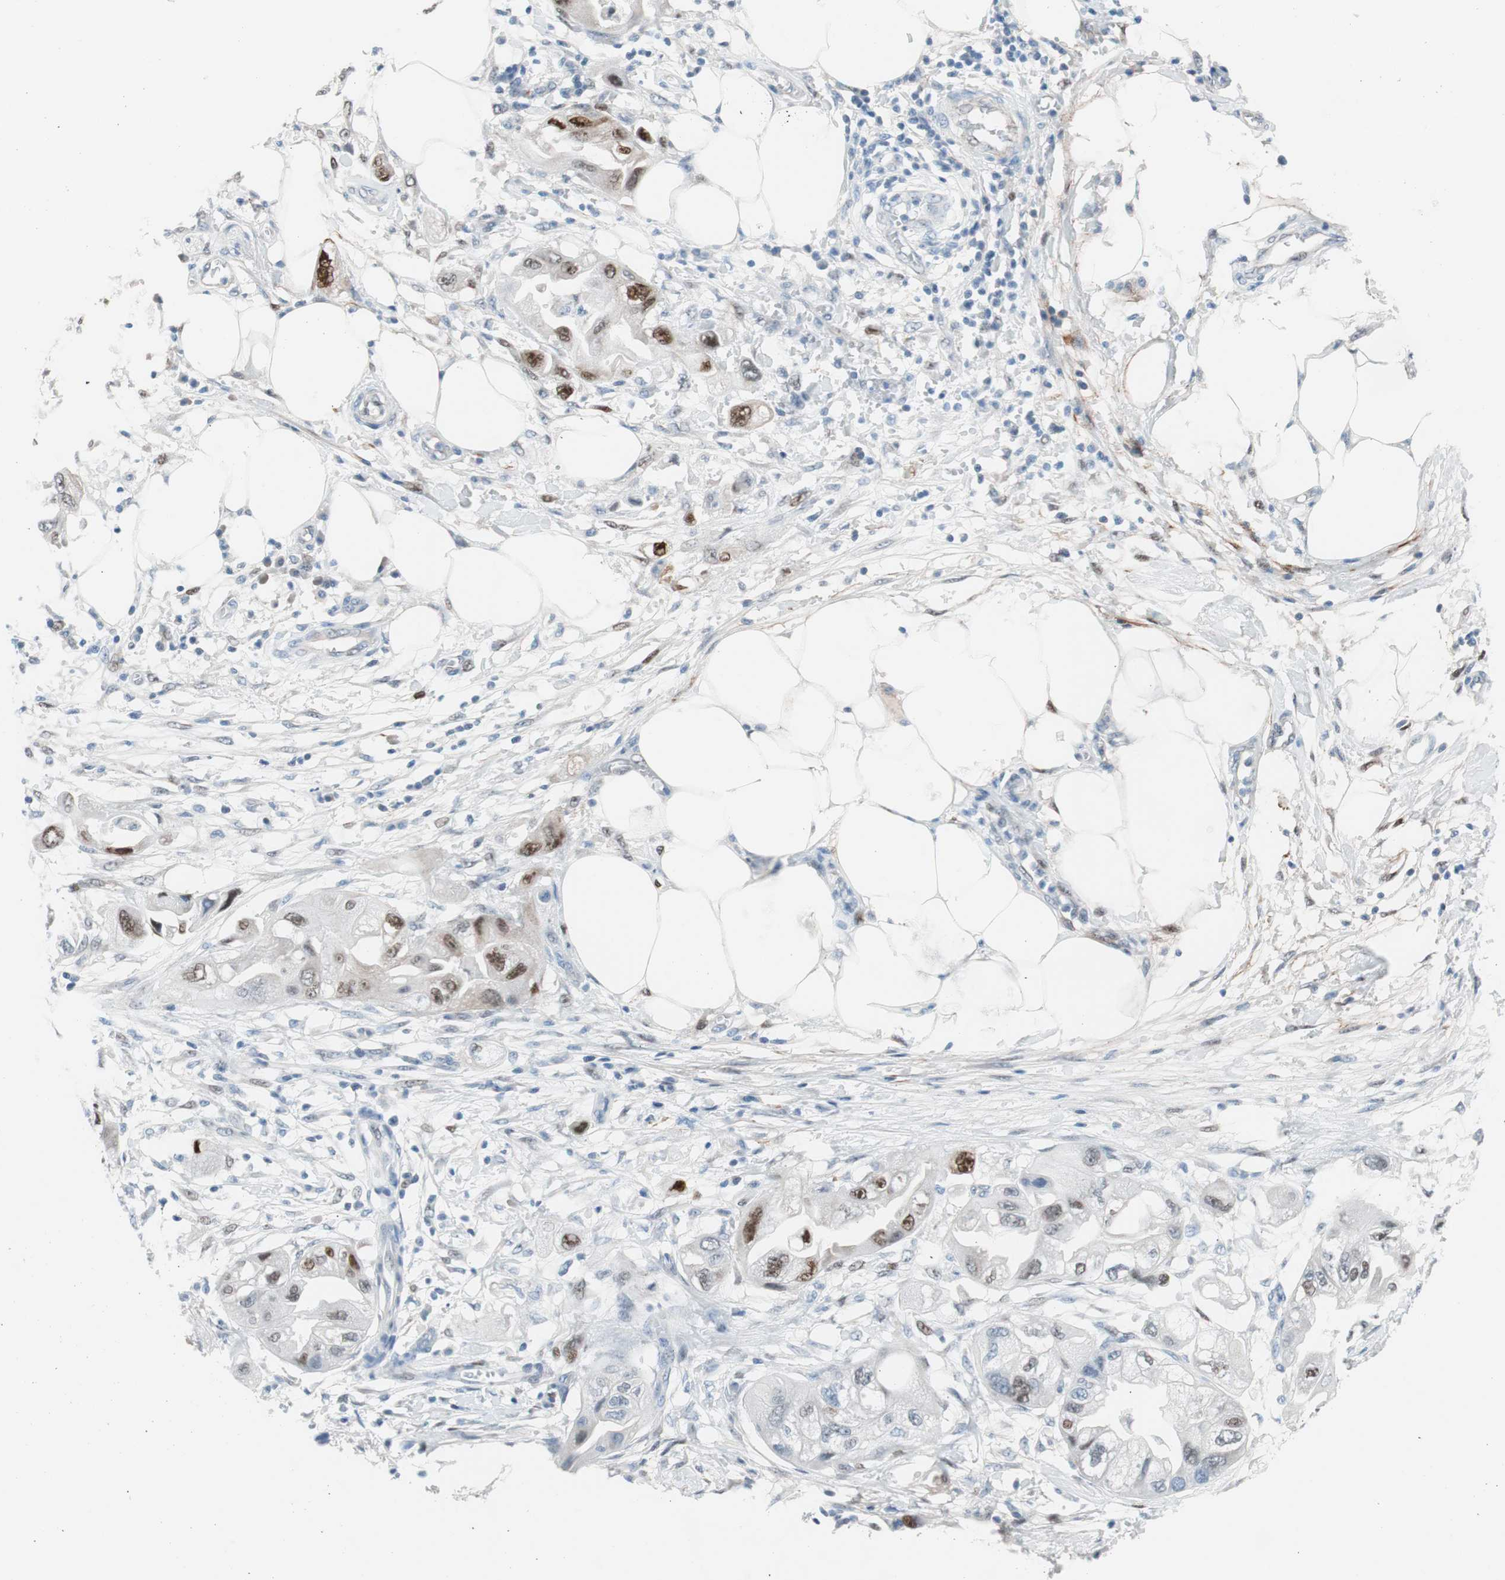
{"staining": {"intensity": "moderate", "quantity": "25%-75%", "location": "nuclear"}, "tissue": "endometrial cancer", "cell_type": "Tumor cells", "image_type": "cancer", "snomed": [{"axis": "morphology", "description": "Adenocarcinoma, NOS"}, {"axis": "topography", "description": "Endometrium"}], "caption": "Endometrial cancer stained for a protein (brown) reveals moderate nuclear positive positivity in approximately 25%-75% of tumor cells.", "gene": "FOSL1", "patient": {"sex": "female", "age": 67}}